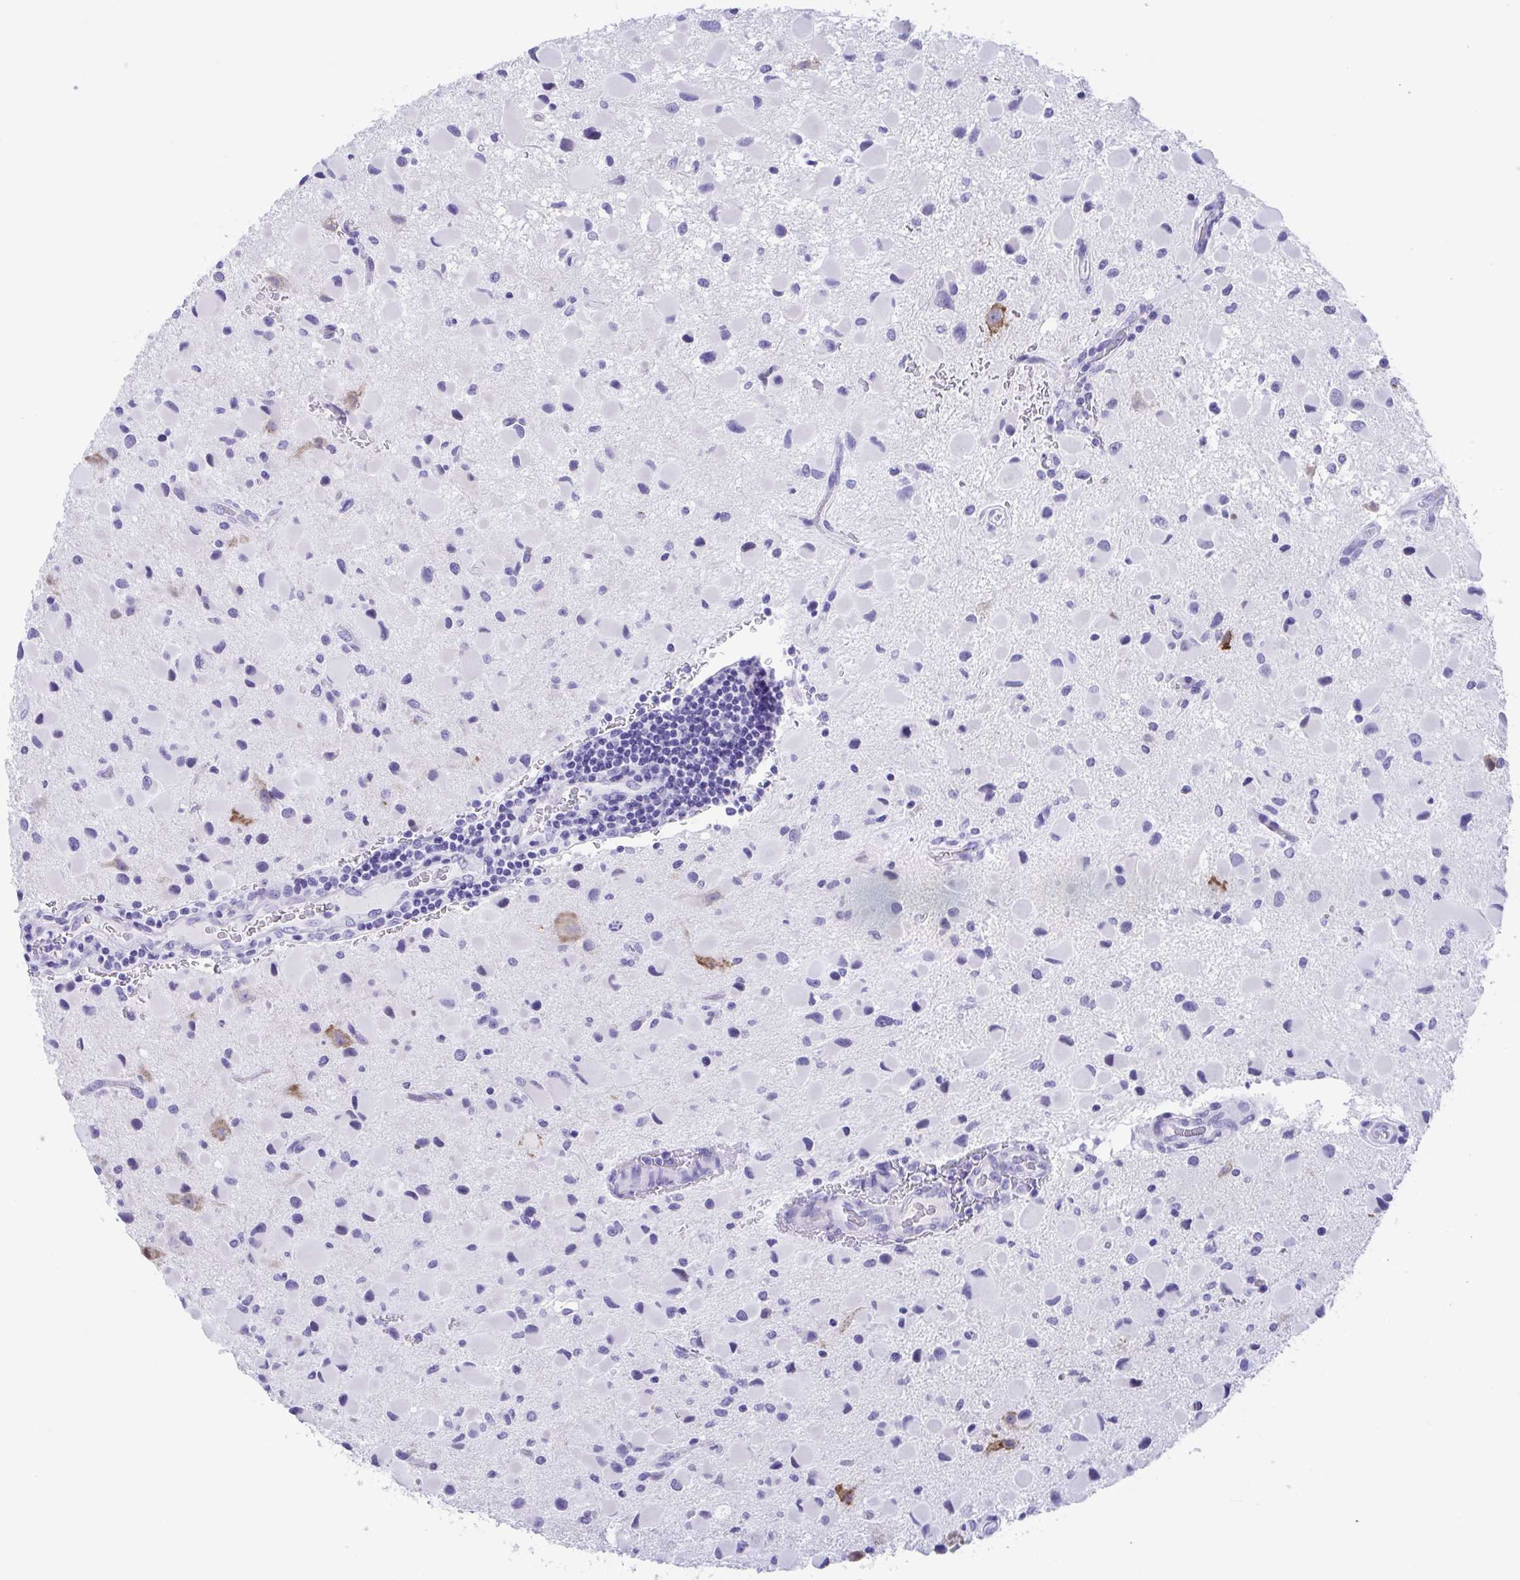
{"staining": {"intensity": "negative", "quantity": "none", "location": "none"}, "tissue": "glioma", "cell_type": "Tumor cells", "image_type": "cancer", "snomed": [{"axis": "morphology", "description": "Glioma, malignant, Low grade"}, {"axis": "topography", "description": "Brain"}], "caption": "The immunohistochemistry (IHC) micrograph has no significant staining in tumor cells of glioma tissue. Nuclei are stained in blue.", "gene": "TMEM35A", "patient": {"sex": "female", "age": 32}}